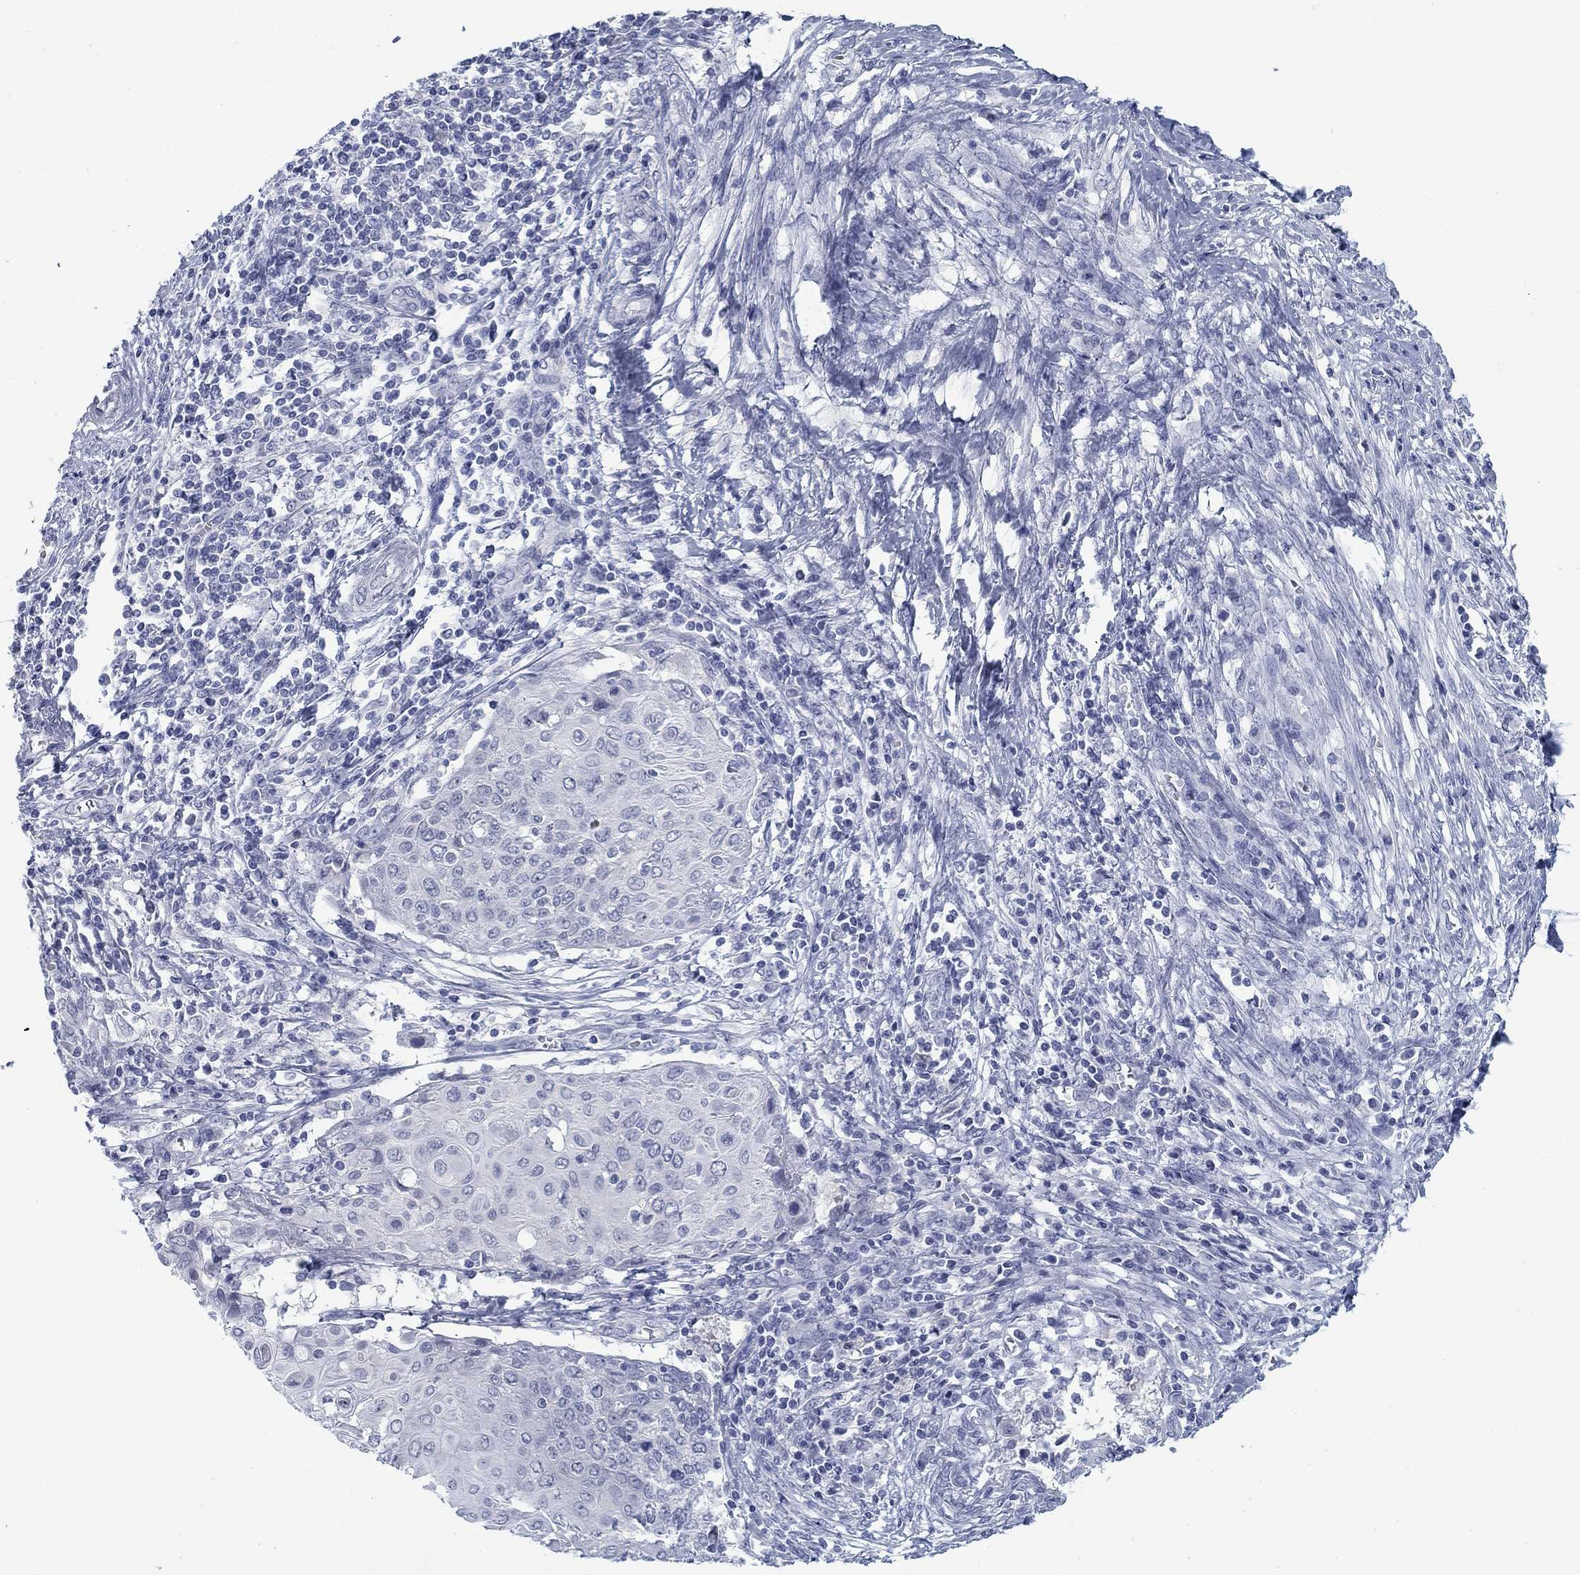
{"staining": {"intensity": "negative", "quantity": "none", "location": "none"}, "tissue": "cervical cancer", "cell_type": "Tumor cells", "image_type": "cancer", "snomed": [{"axis": "morphology", "description": "Squamous cell carcinoma, NOS"}, {"axis": "topography", "description": "Cervix"}], "caption": "Immunohistochemistry micrograph of human cervical squamous cell carcinoma stained for a protein (brown), which displays no positivity in tumor cells.", "gene": "DNAL1", "patient": {"sex": "female", "age": 39}}